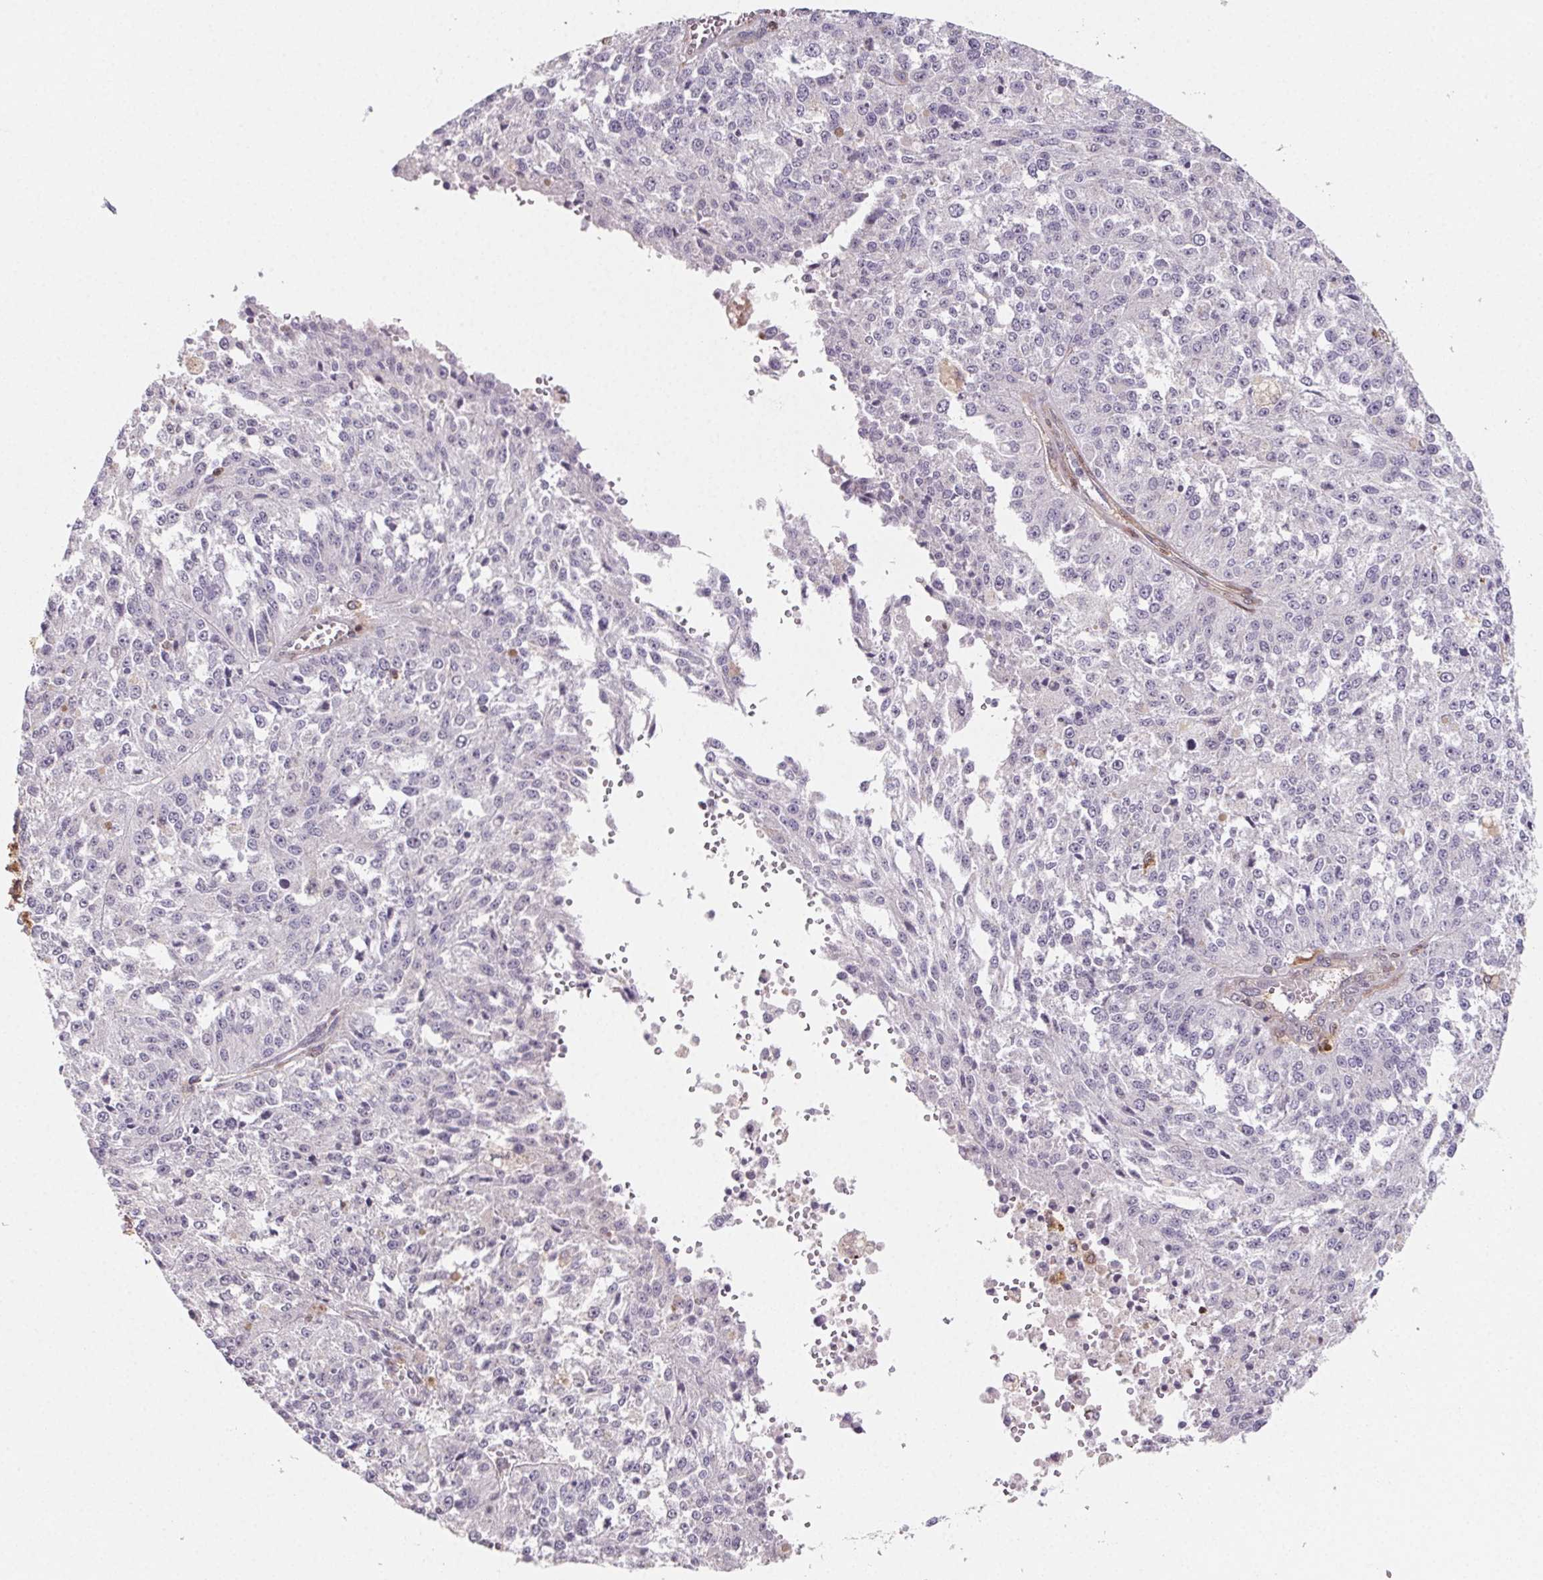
{"staining": {"intensity": "negative", "quantity": "none", "location": "none"}, "tissue": "melanoma", "cell_type": "Tumor cells", "image_type": "cancer", "snomed": [{"axis": "morphology", "description": "Malignant melanoma, Metastatic site"}, {"axis": "topography", "description": "Lymph node"}], "caption": "Photomicrograph shows no significant protein positivity in tumor cells of melanoma.", "gene": "GBP1", "patient": {"sex": "female", "age": 64}}